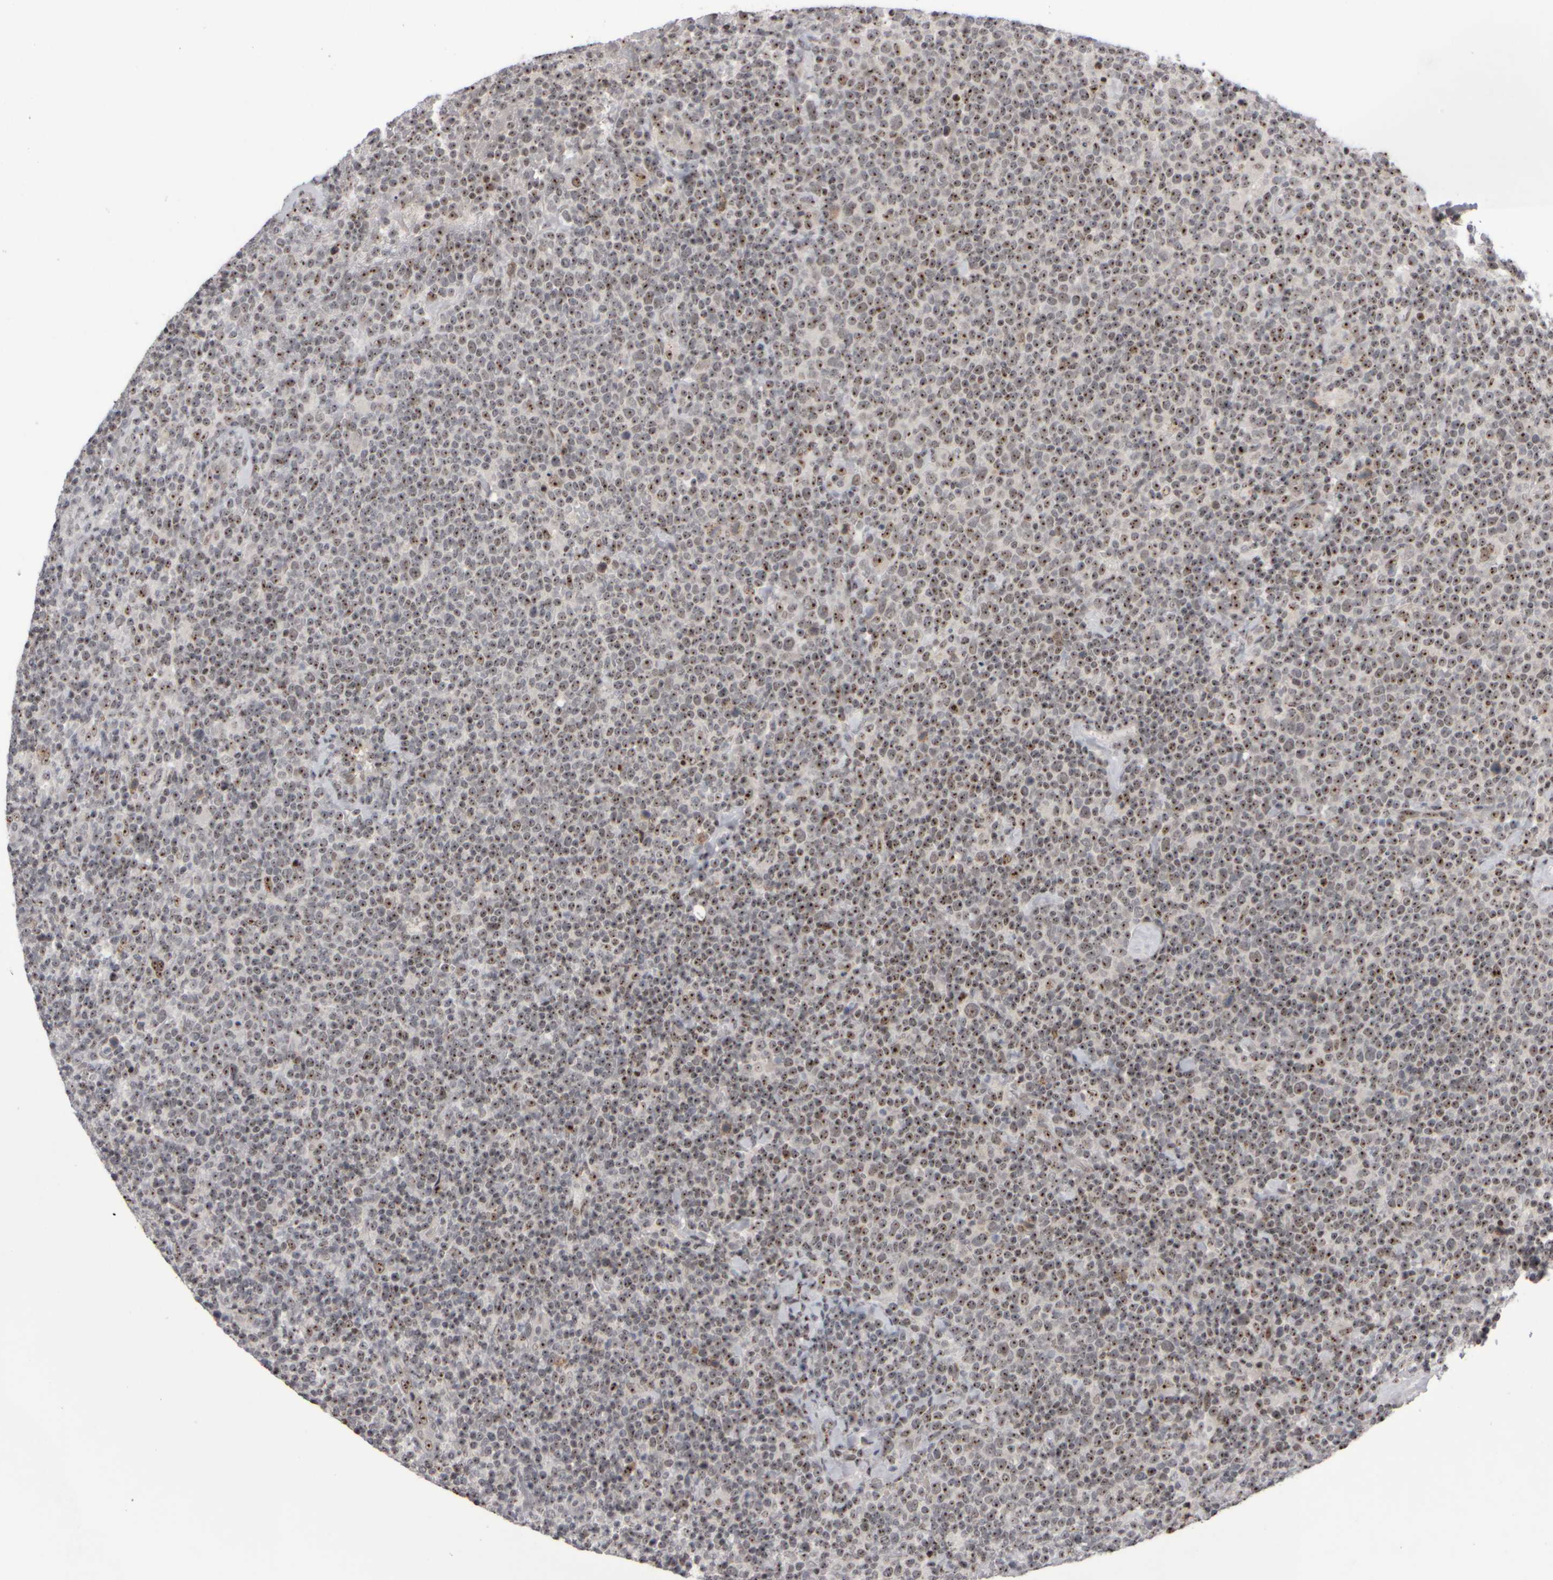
{"staining": {"intensity": "moderate", "quantity": ">75%", "location": "nuclear"}, "tissue": "lymphoma", "cell_type": "Tumor cells", "image_type": "cancer", "snomed": [{"axis": "morphology", "description": "Malignant lymphoma, non-Hodgkin's type, High grade"}, {"axis": "topography", "description": "Lymph node"}], "caption": "IHC image of neoplastic tissue: human high-grade malignant lymphoma, non-Hodgkin's type stained using IHC displays medium levels of moderate protein expression localized specifically in the nuclear of tumor cells, appearing as a nuclear brown color.", "gene": "SURF6", "patient": {"sex": "male", "age": 61}}